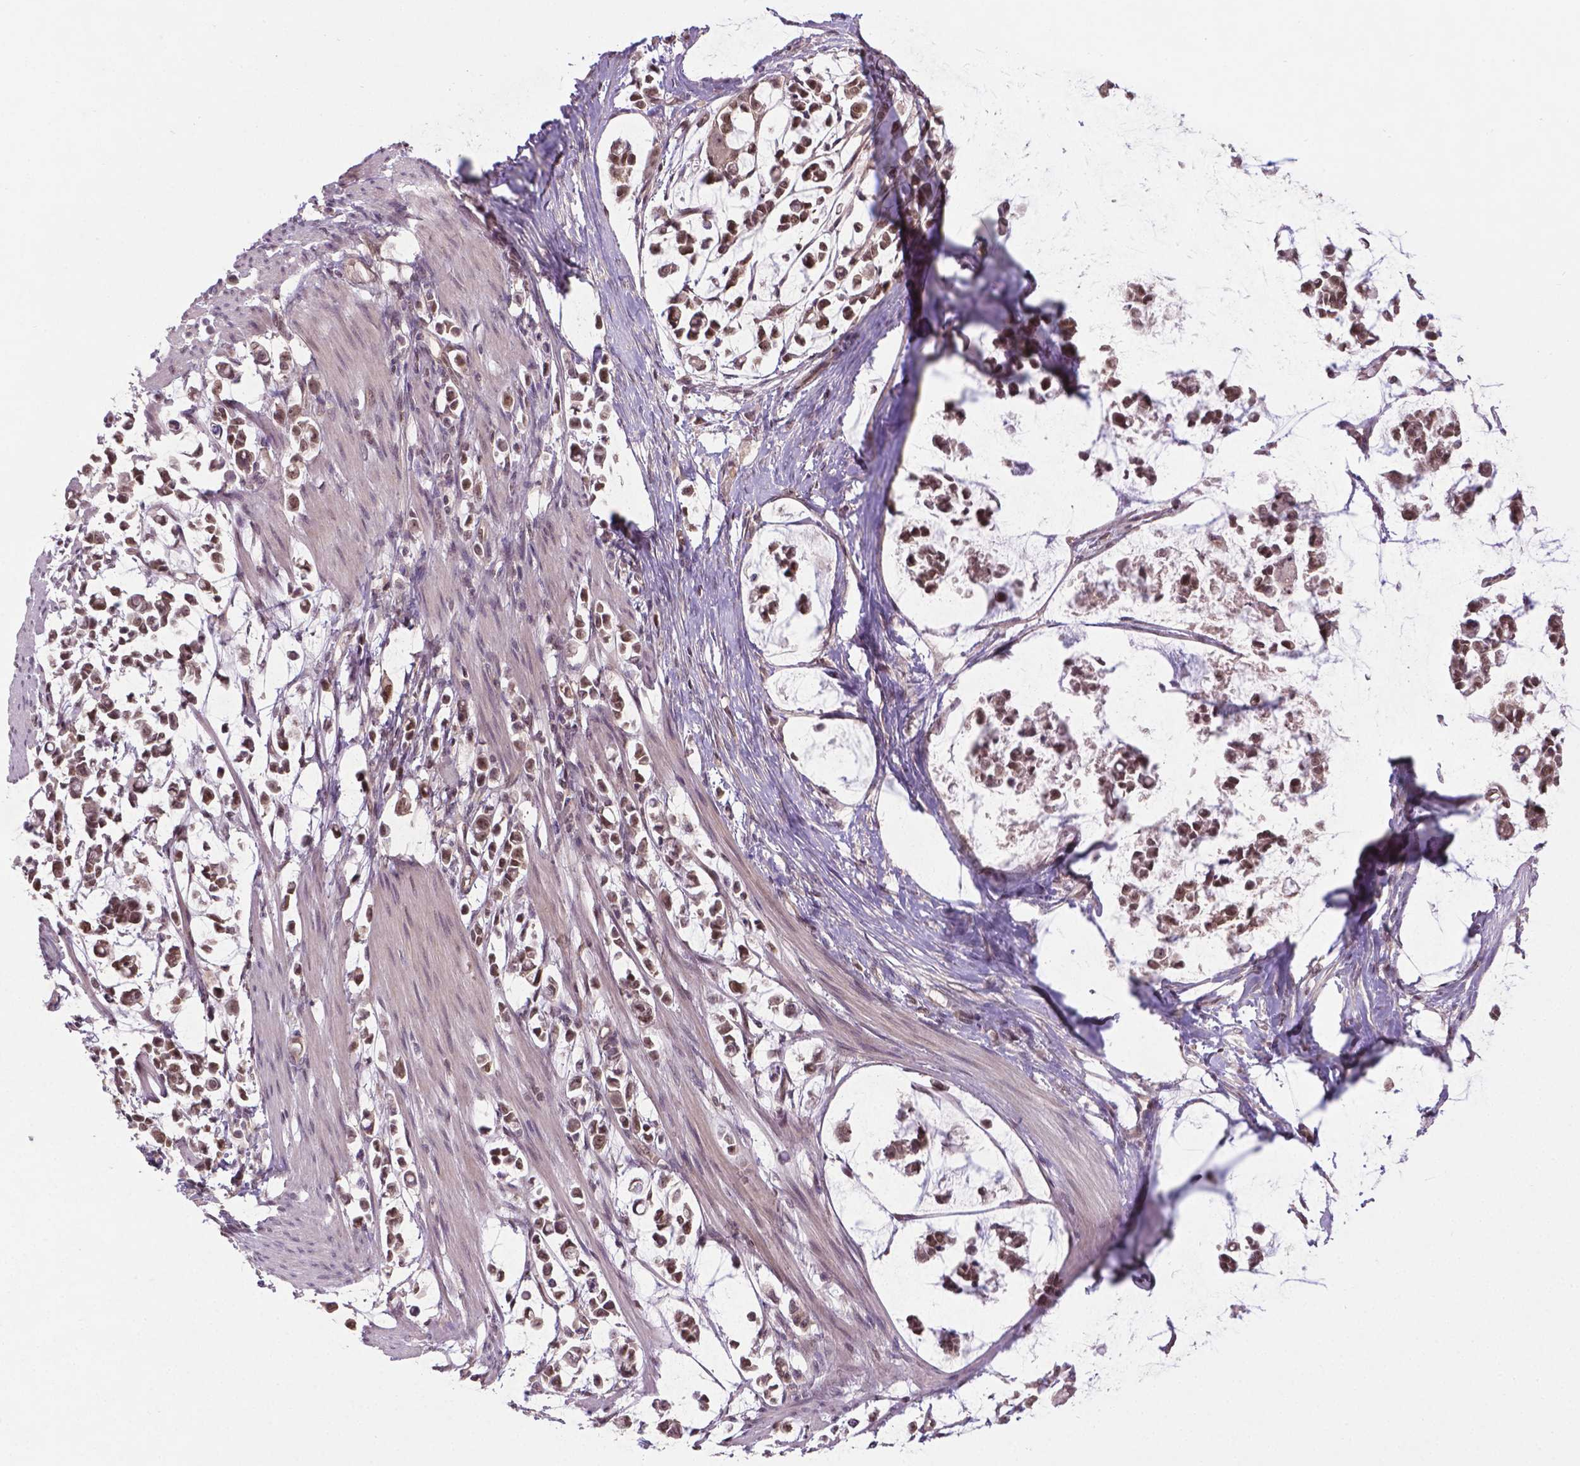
{"staining": {"intensity": "moderate", "quantity": ">75%", "location": "nuclear"}, "tissue": "stomach cancer", "cell_type": "Tumor cells", "image_type": "cancer", "snomed": [{"axis": "morphology", "description": "Adenocarcinoma, NOS"}, {"axis": "topography", "description": "Stomach"}], "caption": "Moderate nuclear staining for a protein is seen in about >75% of tumor cells of stomach cancer using immunohistochemistry (IHC).", "gene": "ANKRD54", "patient": {"sex": "male", "age": 82}}